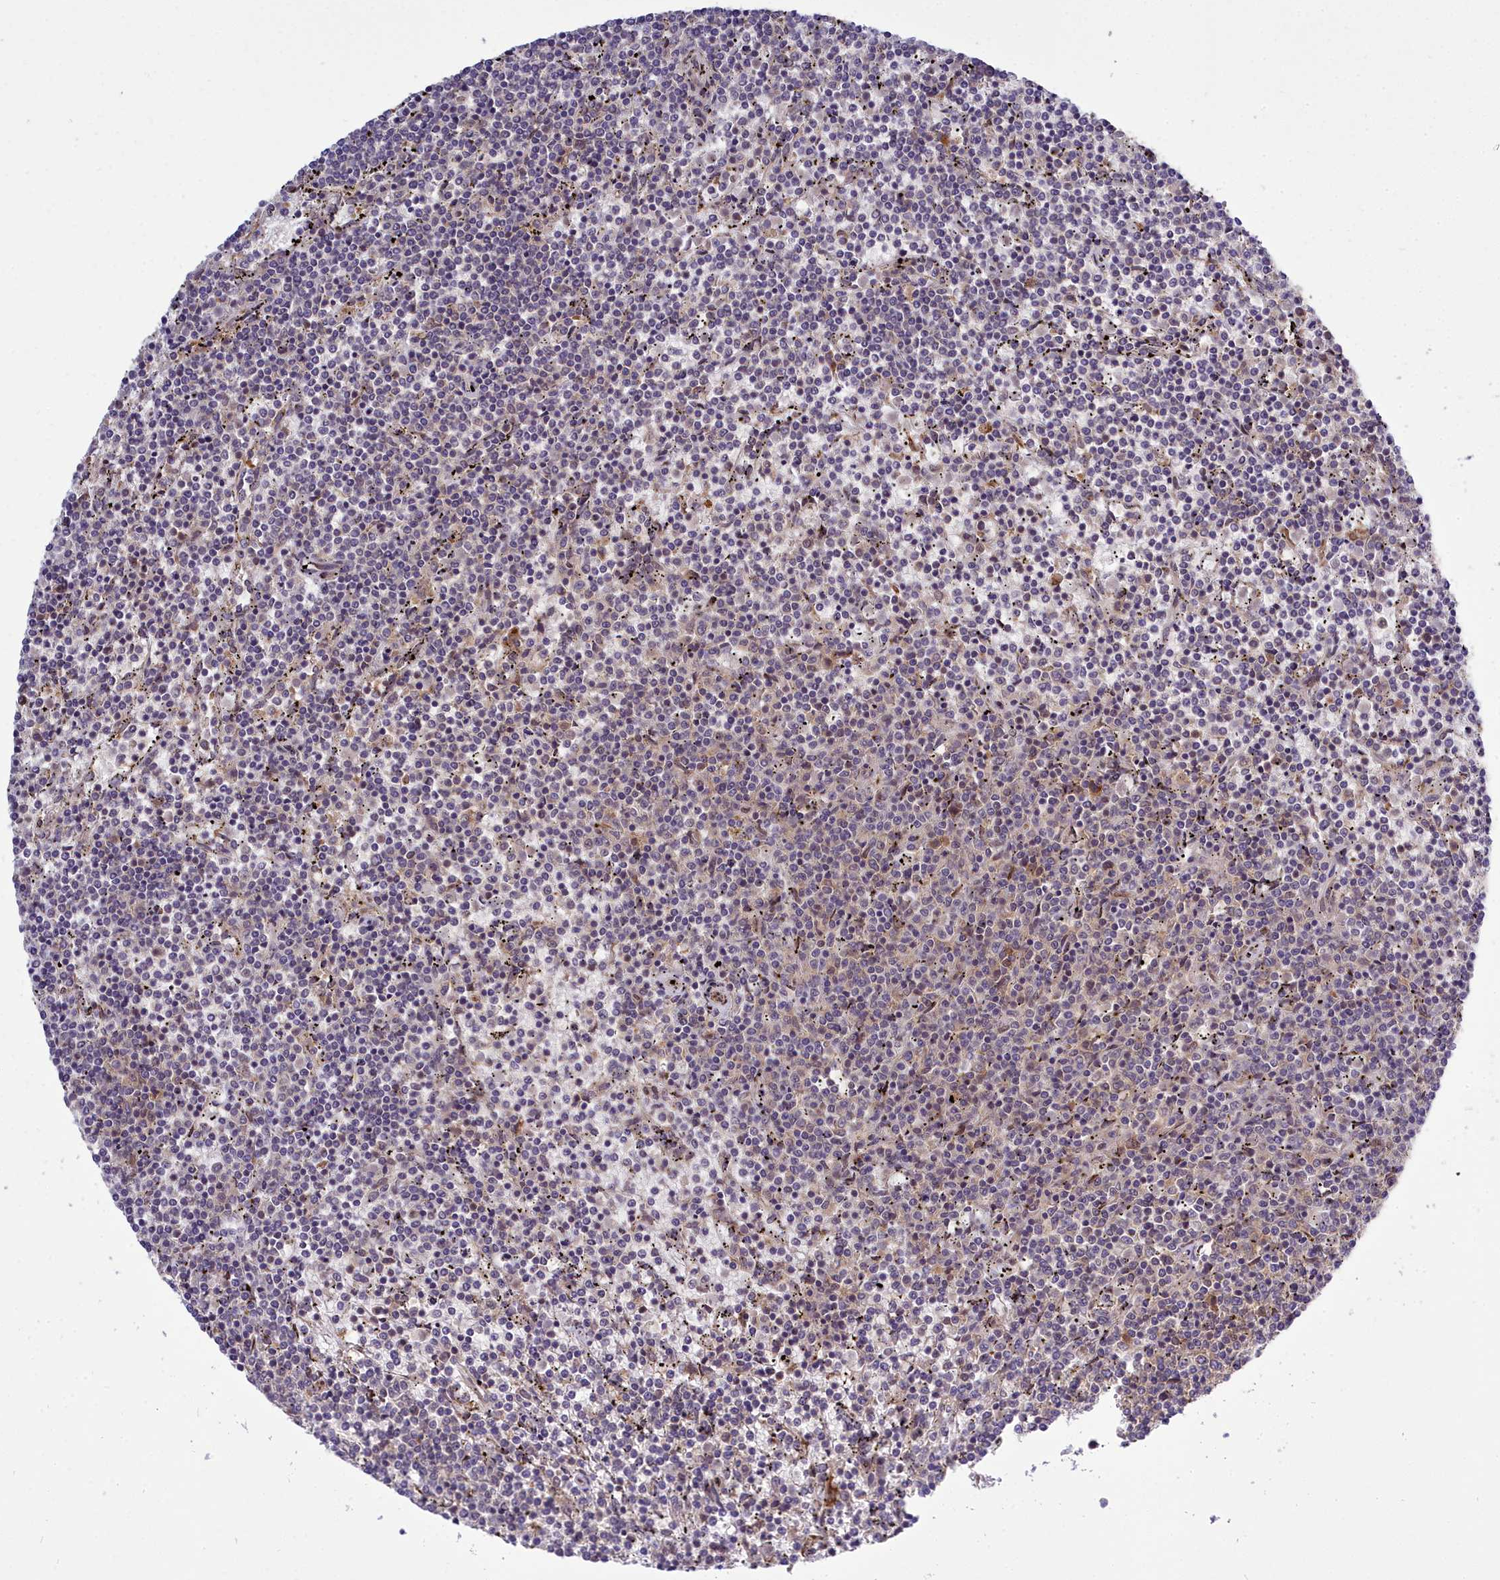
{"staining": {"intensity": "negative", "quantity": "none", "location": "none"}, "tissue": "lymphoma", "cell_type": "Tumor cells", "image_type": "cancer", "snomed": [{"axis": "morphology", "description": "Malignant lymphoma, non-Hodgkin's type, Low grade"}, {"axis": "topography", "description": "Spleen"}], "caption": "Tumor cells are negative for protein expression in human lymphoma. (Stains: DAB (3,3'-diaminobenzidine) immunohistochemistry (IHC) with hematoxylin counter stain, Microscopy: brightfield microscopy at high magnification).", "gene": "DHCR7", "patient": {"sex": "female", "age": 50}}